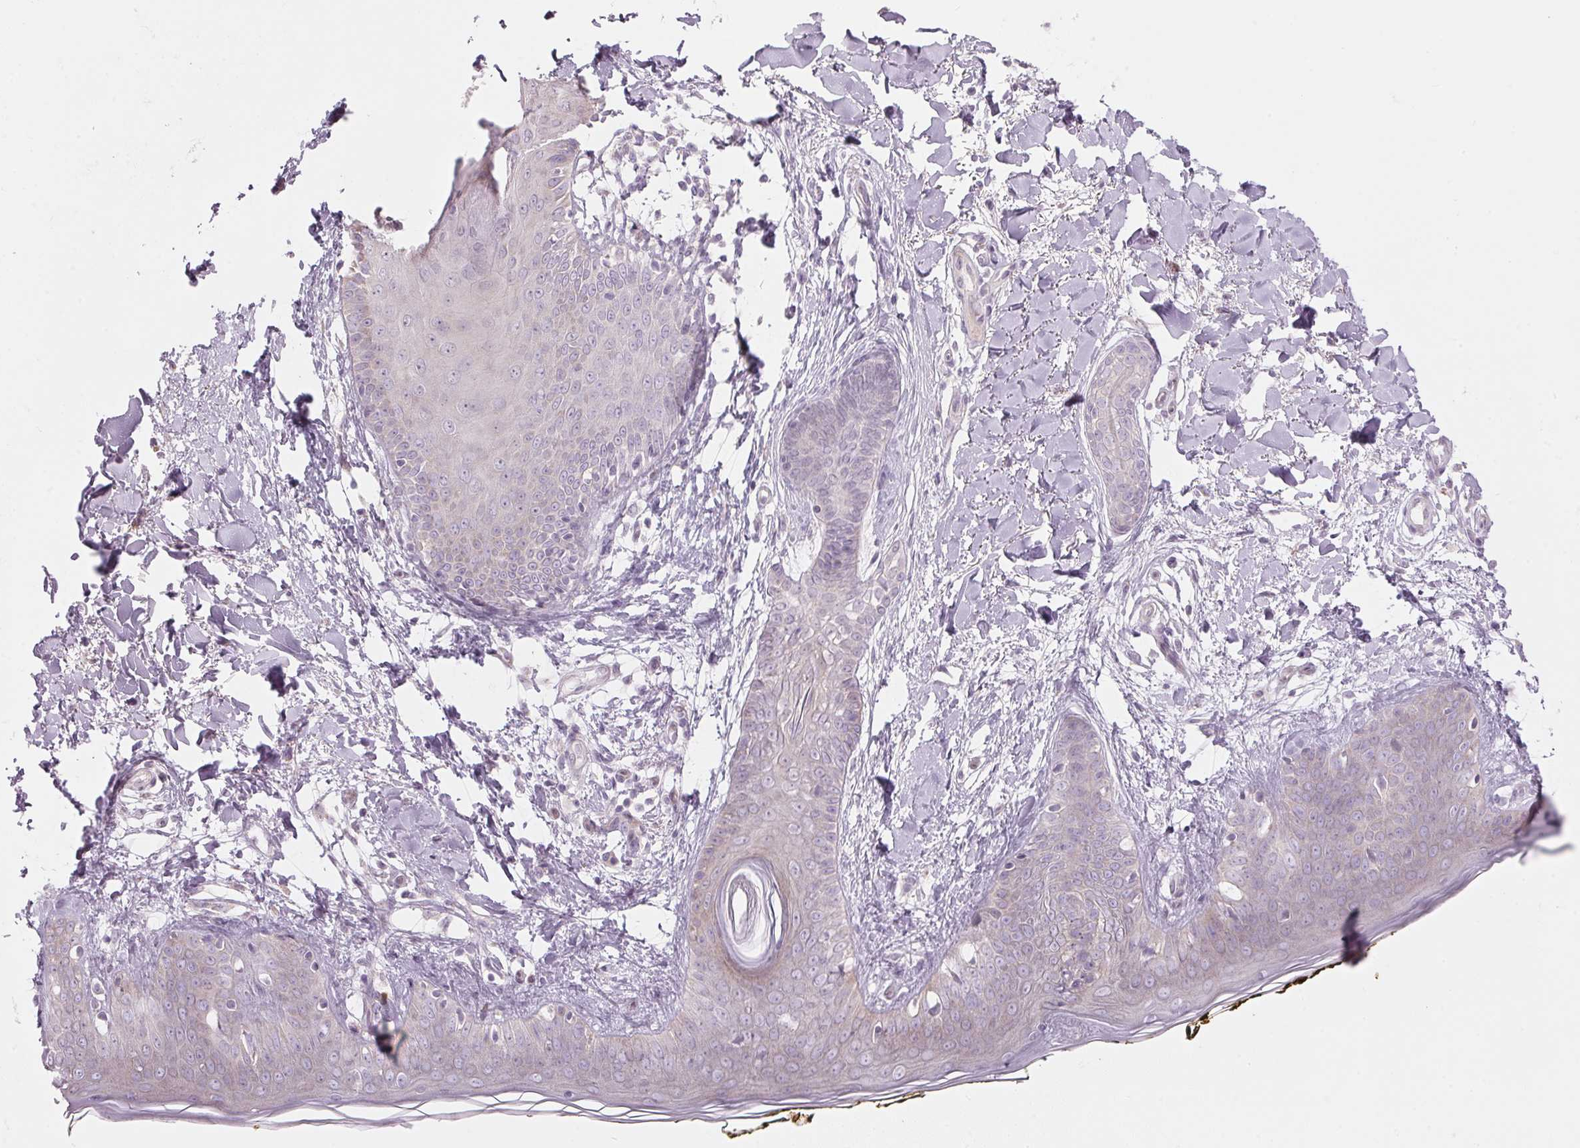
{"staining": {"intensity": "negative", "quantity": "none", "location": "none"}, "tissue": "skin", "cell_type": "Fibroblasts", "image_type": "normal", "snomed": [{"axis": "morphology", "description": "Normal tissue, NOS"}, {"axis": "topography", "description": "Skin"}], "caption": "The micrograph exhibits no significant expression in fibroblasts of skin.", "gene": "GNMT", "patient": {"sex": "female", "age": 34}}